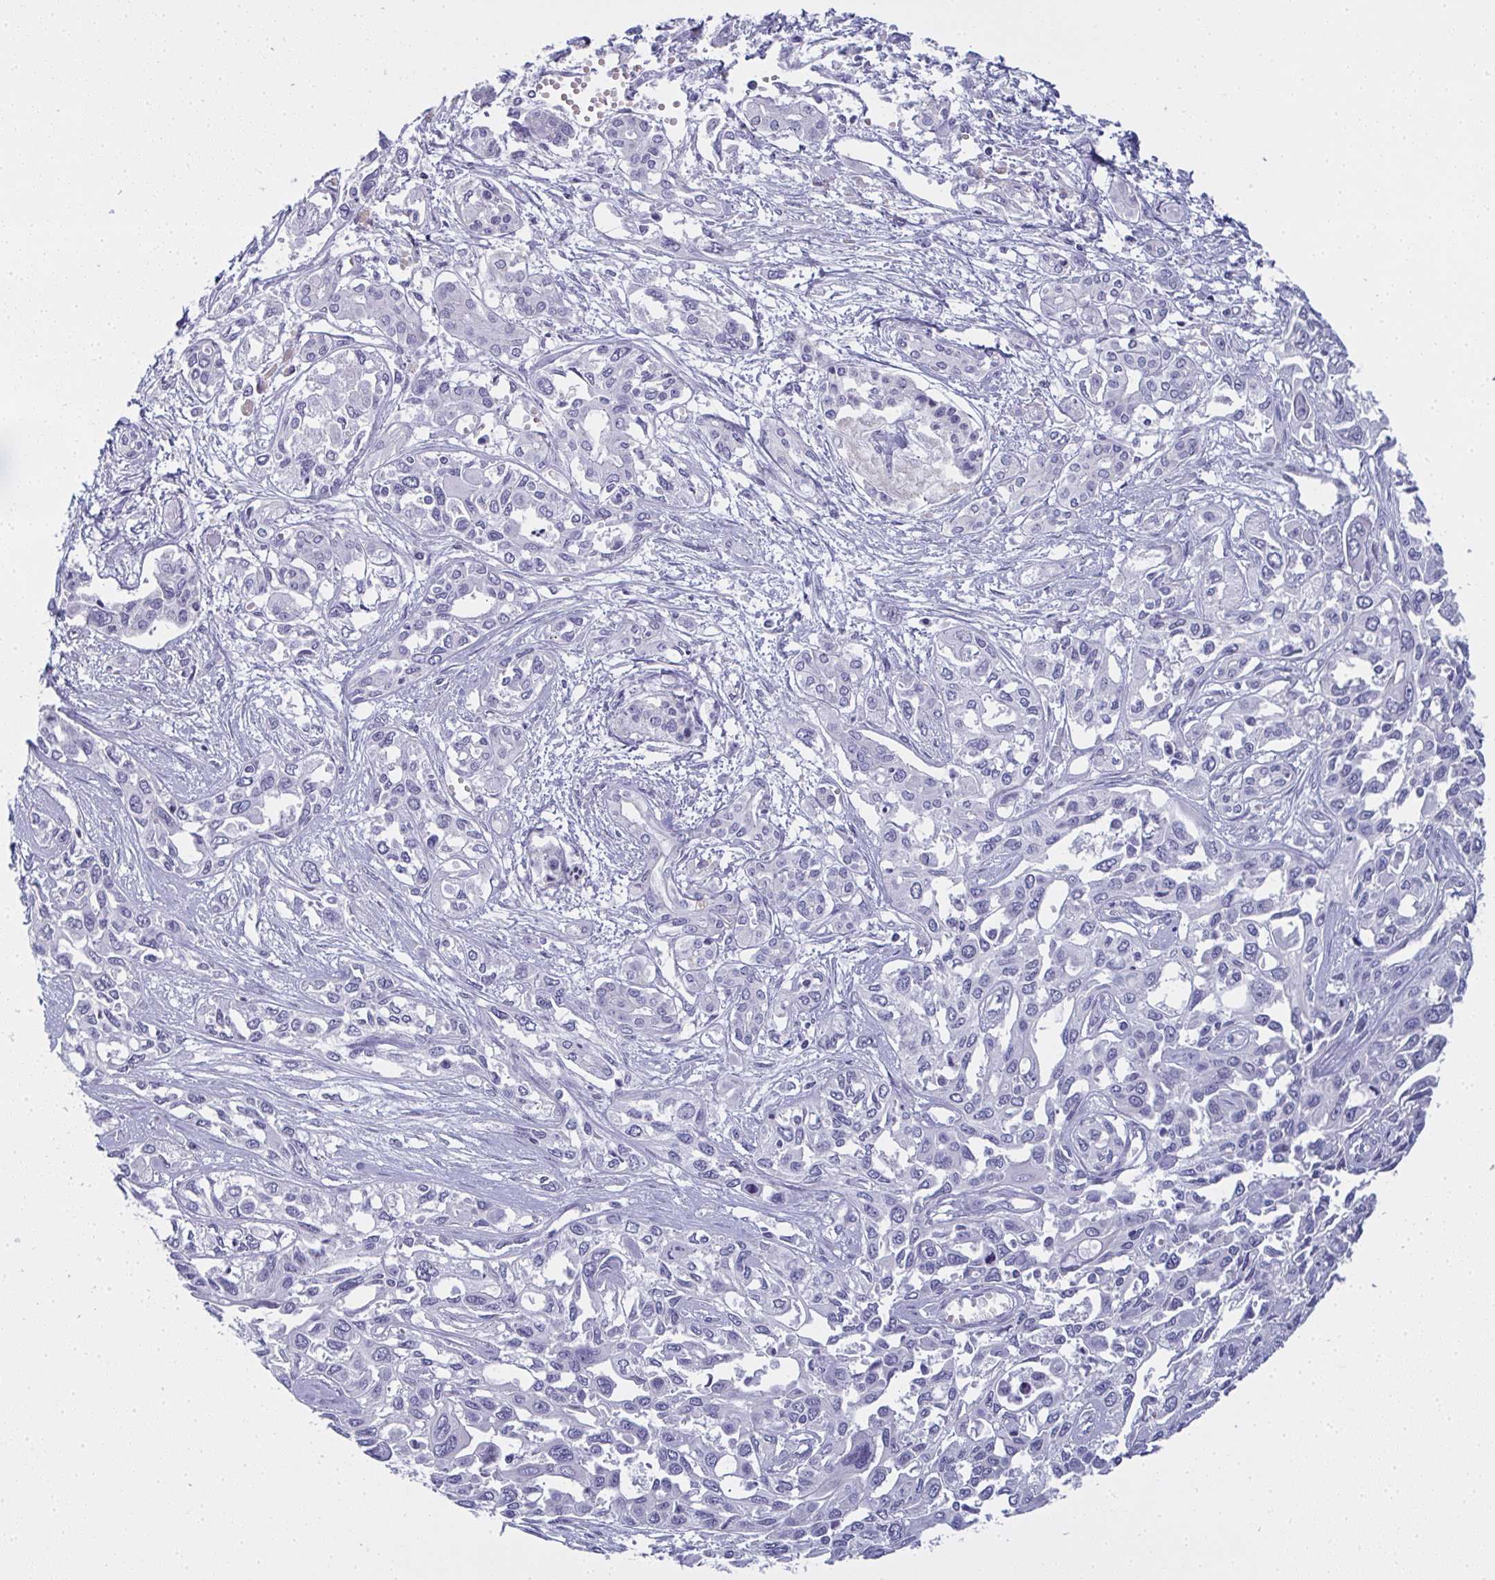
{"staining": {"intensity": "negative", "quantity": "none", "location": "none"}, "tissue": "pancreatic cancer", "cell_type": "Tumor cells", "image_type": "cancer", "snomed": [{"axis": "morphology", "description": "Adenocarcinoma, NOS"}, {"axis": "topography", "description": "Pancreas"}], "caption": "Image shows no protein staining in tumor cells of pancreatic cancer (adenocarcinoma) tissue. (Brightfield microscopy of DAB (3,3'-diaminobenzidine) immunohistochemistry (IHC) at high magnification).", "gene": "SLC36A2", "patient": {"sex": "female", "age": 55}}